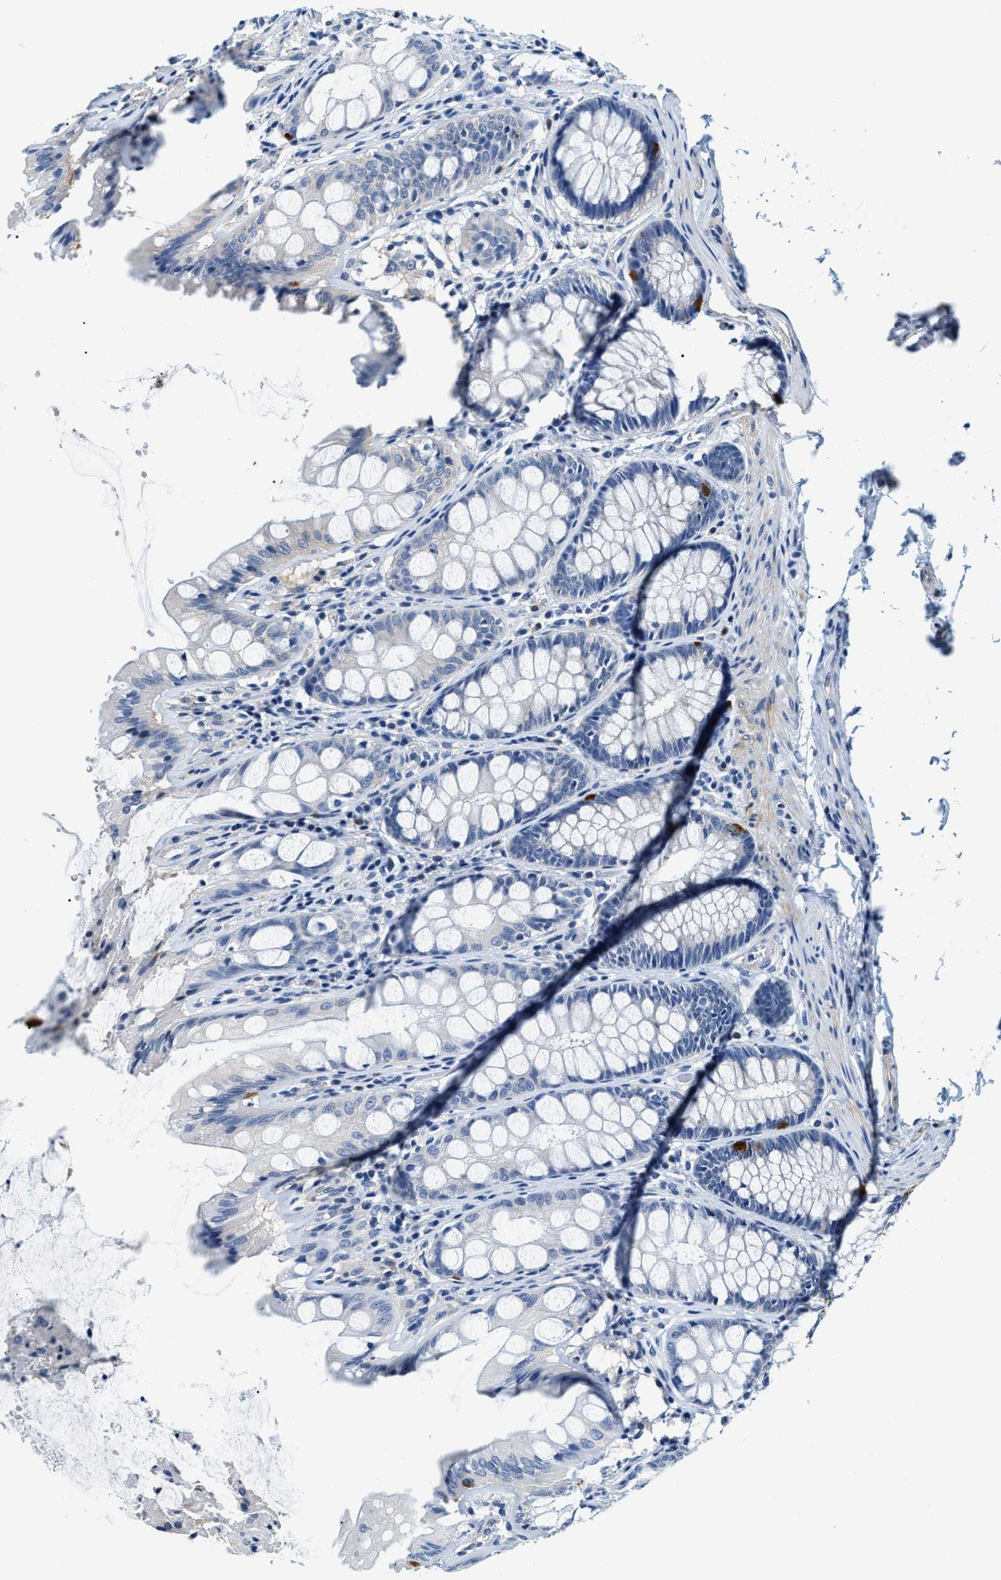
{"staining": {"intensity": "negative", "quantity": "none", "location": "none"}, "tissue": "colon", "cell_type": "Endothelial cells", "image_type": "normal", "snomed": [{"axis": "morphology", "description": "Normal tissue, NOS"}, {"axis": "topography", "description": "Colon"}], "caption": "DAB immunohistochemical staining of benign human colon shows no significant staining in endothelial cells. (DAB immunohistochemistry (IHC) with hematoxylin counter stain).", "gene": "EIF2AK2", "patient": {"sex": "male", "age": 47}}